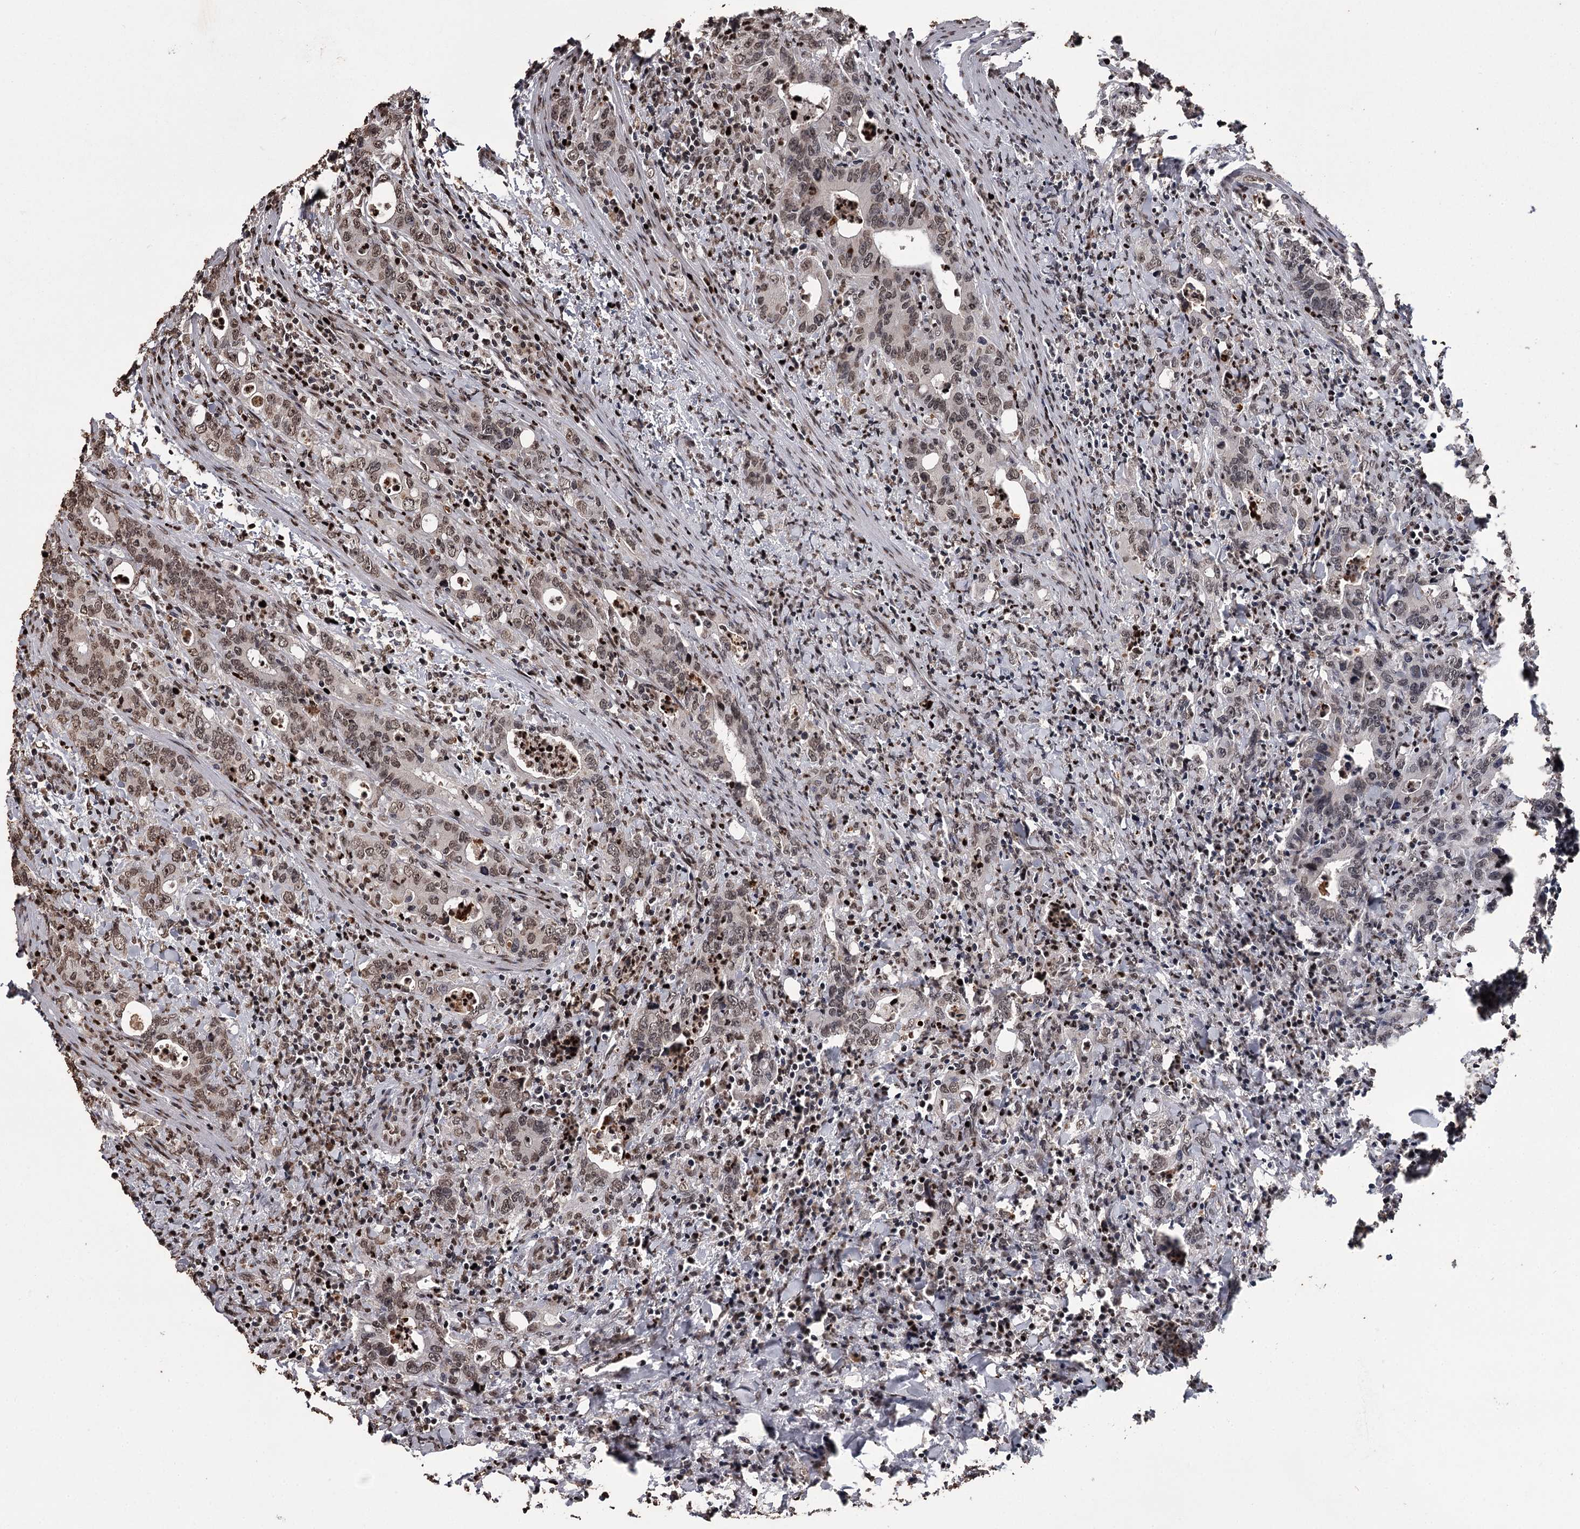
{"staining": {"intensity": "weak", "quantity": ">75%", "location": "nuclear"}, "tissue": "colorectal cancer", "cell_type": "Tumor cells", "image_type": "cancer", "snomed": [{"axis": "morphology", "description": "Adenocarcinoma, NOS"}, {"axis": "topography", "description": "Colon"}], "caption": "IHC (DAB) staining of human colorectal adenocarcinoma exhibits weak nuclear protein staining in approximately >75% of tumor cells. The staining is performed using DAB (3,3'-diaminobenzidine) brown chromogen to label protein expression. The nuclei are counter-stained blue using hematoxylin.", "gene": "THYN1", "patient": {"sex": "female", "age": 75}}